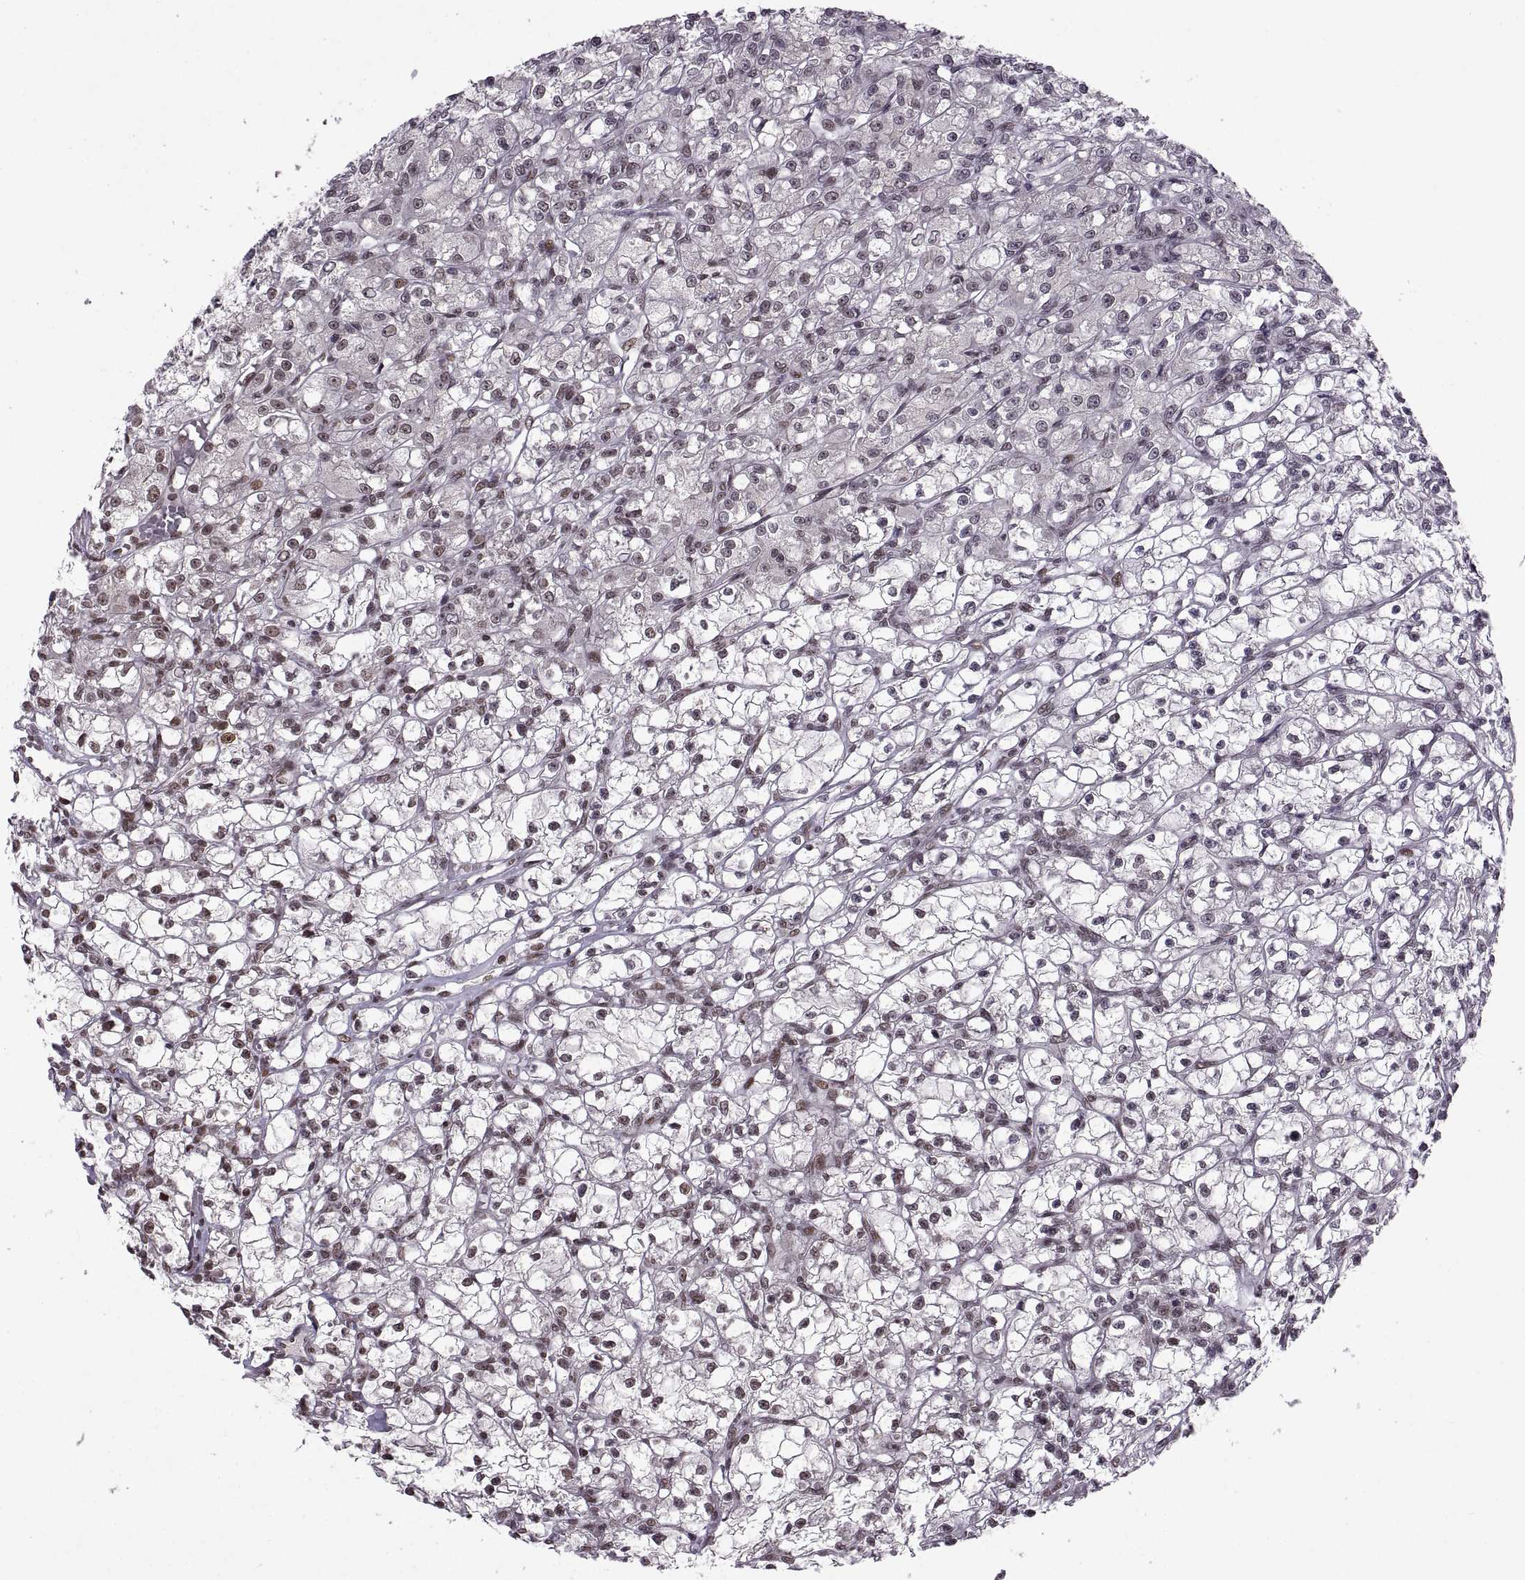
{"staining": {"intensity": "moderate", "quantity": "25%-75%", "location": "nuclear"}, "tissue": "renal cancer", "cell_type": "Tumor cells", "image_type": "cancer", "snomed": [{"axis": "morphology", "description": "Adenocarcinoma, NOS"}, {"axis": "topography", "description": "Kidney"}], "caption": "Immunohistochemistry (IHC) (DAB (3,3'-diaminobenzidine)) staining of renal cancer shows moderate nuclear protein expression in approximately 25%-75% of tumor cells.", "gene": "MT1E", "patient": {"sex": "female", "age": 59}}